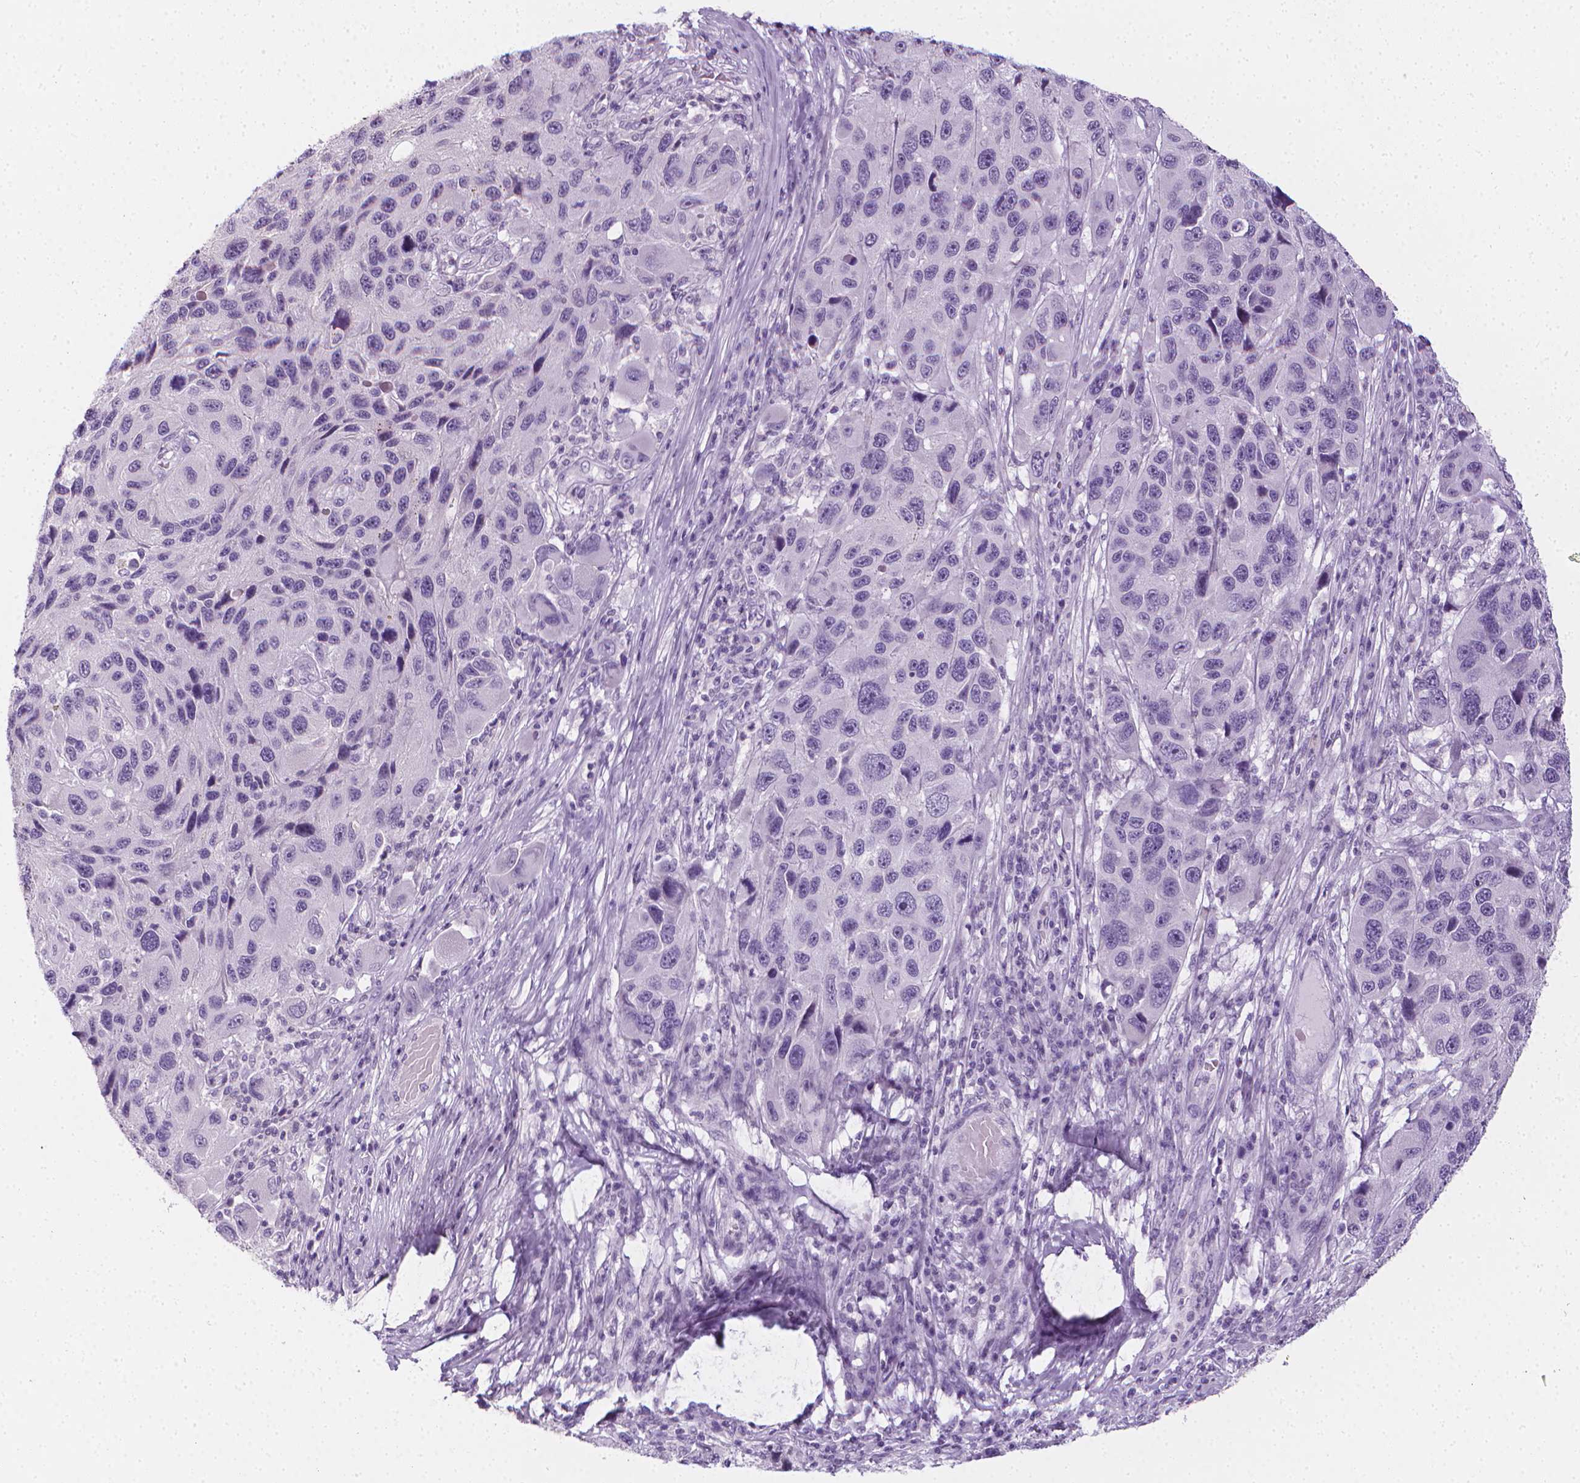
{"staining": {"intensity": "negative", "quantity": "none", "location": "none"}, "tissue": "melanoma", "cell_type": "Tumor cells", "image_type": "cancer", "snomed": [{"axis": "morphology", "description": "Malignant melanoma, NOS"}, {"axis": "topography", "description": "Skin"}], "caption": "Immunohistochemistry of melanoma exhibits no staining in tumor cells.", "gene": "DCAF8L1", "patient": {"sex": "male", "age": 53}}